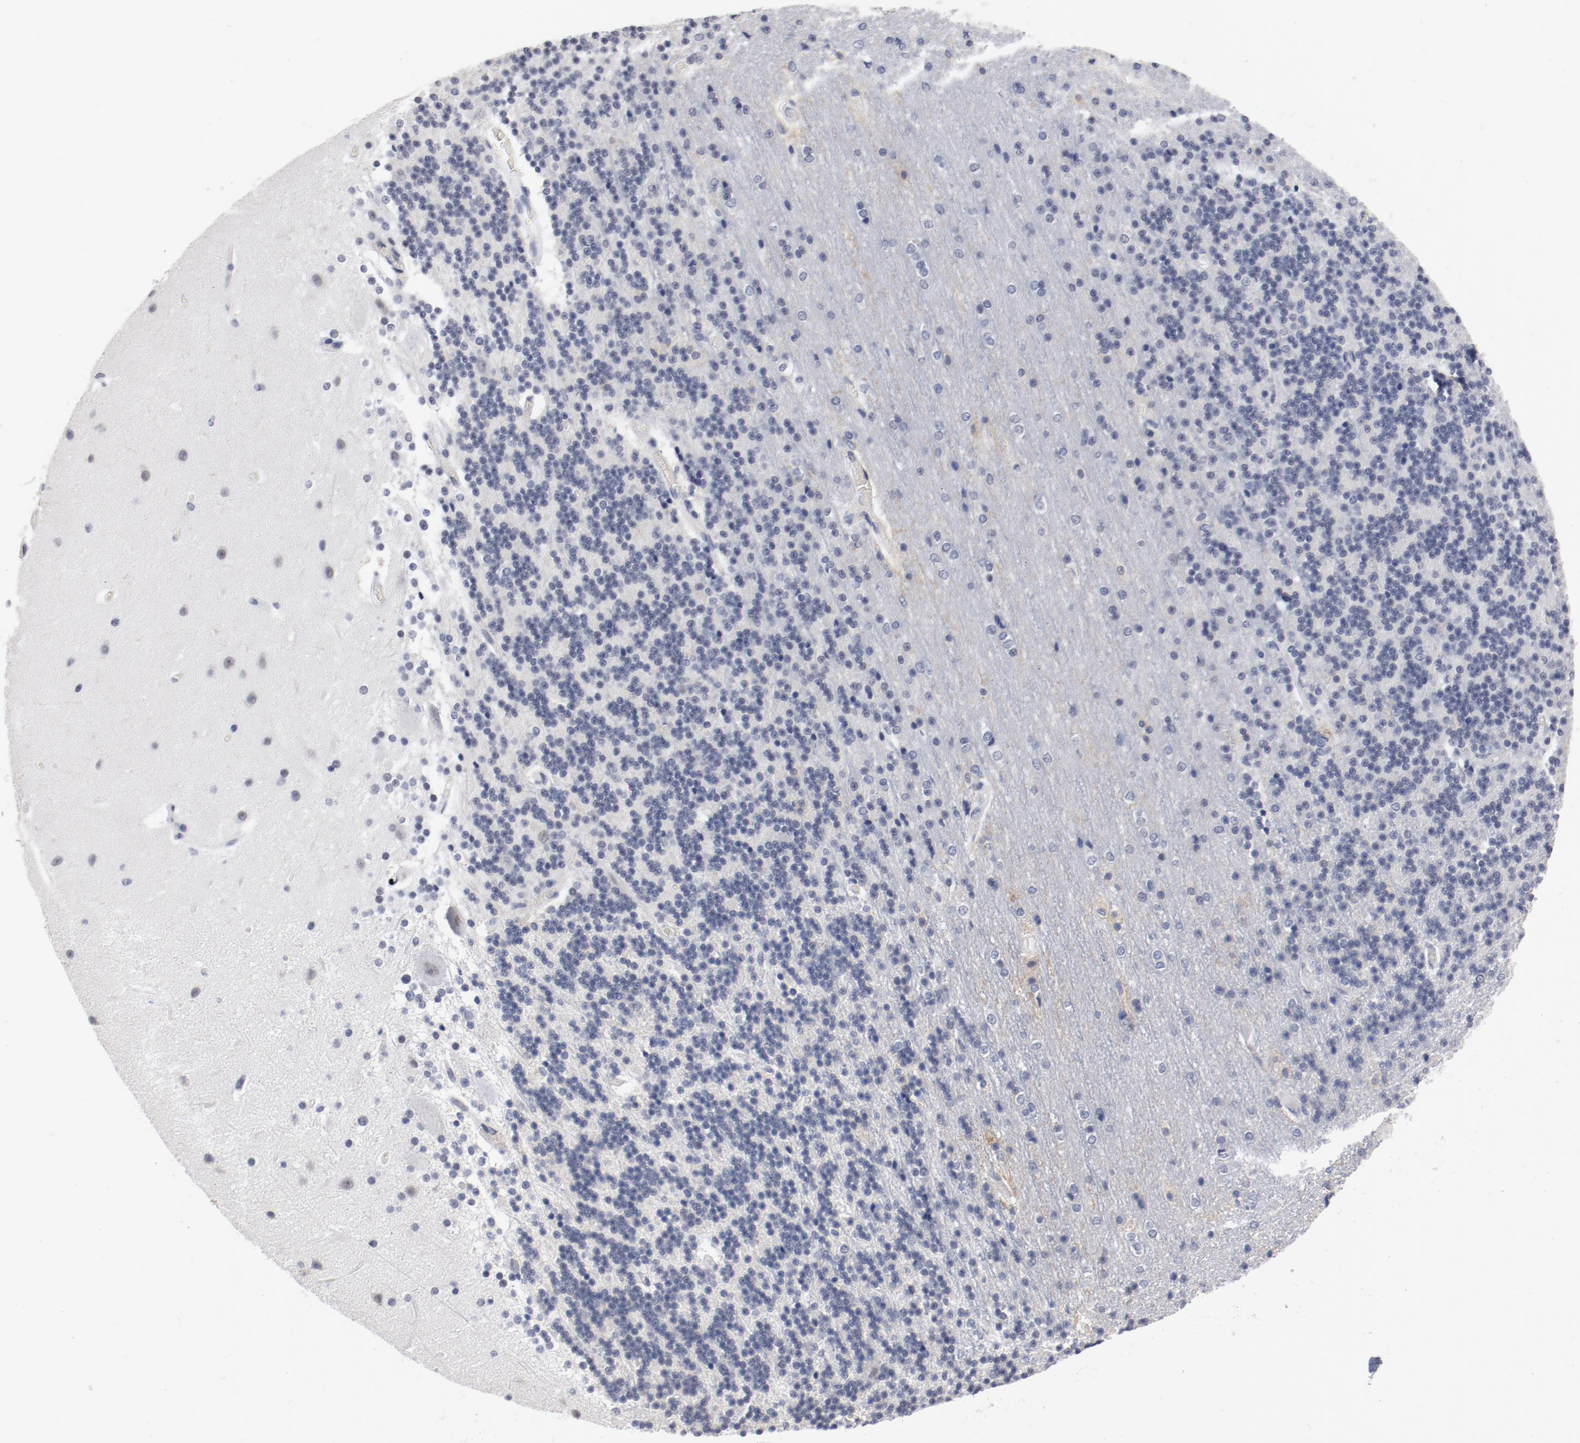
{"staining": {"intensity": "negative", "quantity": "none", "location": "none"}, "tissue": "cerebellum", "cell_type": "Cells in granular layer", "image_type": "normal", "snomed": [{"axis": "morphology", "description": "Normal tissue, NOS"}, {"axis": "topography", "description": "Cerebellum"}], "caption": "Immunohistochemistry (IHC) histopathology image of unremarkable human cerebellum stained for a protein (brown), which shows no staining in cells in granular layer. (Brightfield microscopy of DAB IHC at high magnification).", "gene": "ANKLE2", "patient": {"sex": "female", "age": 54}}